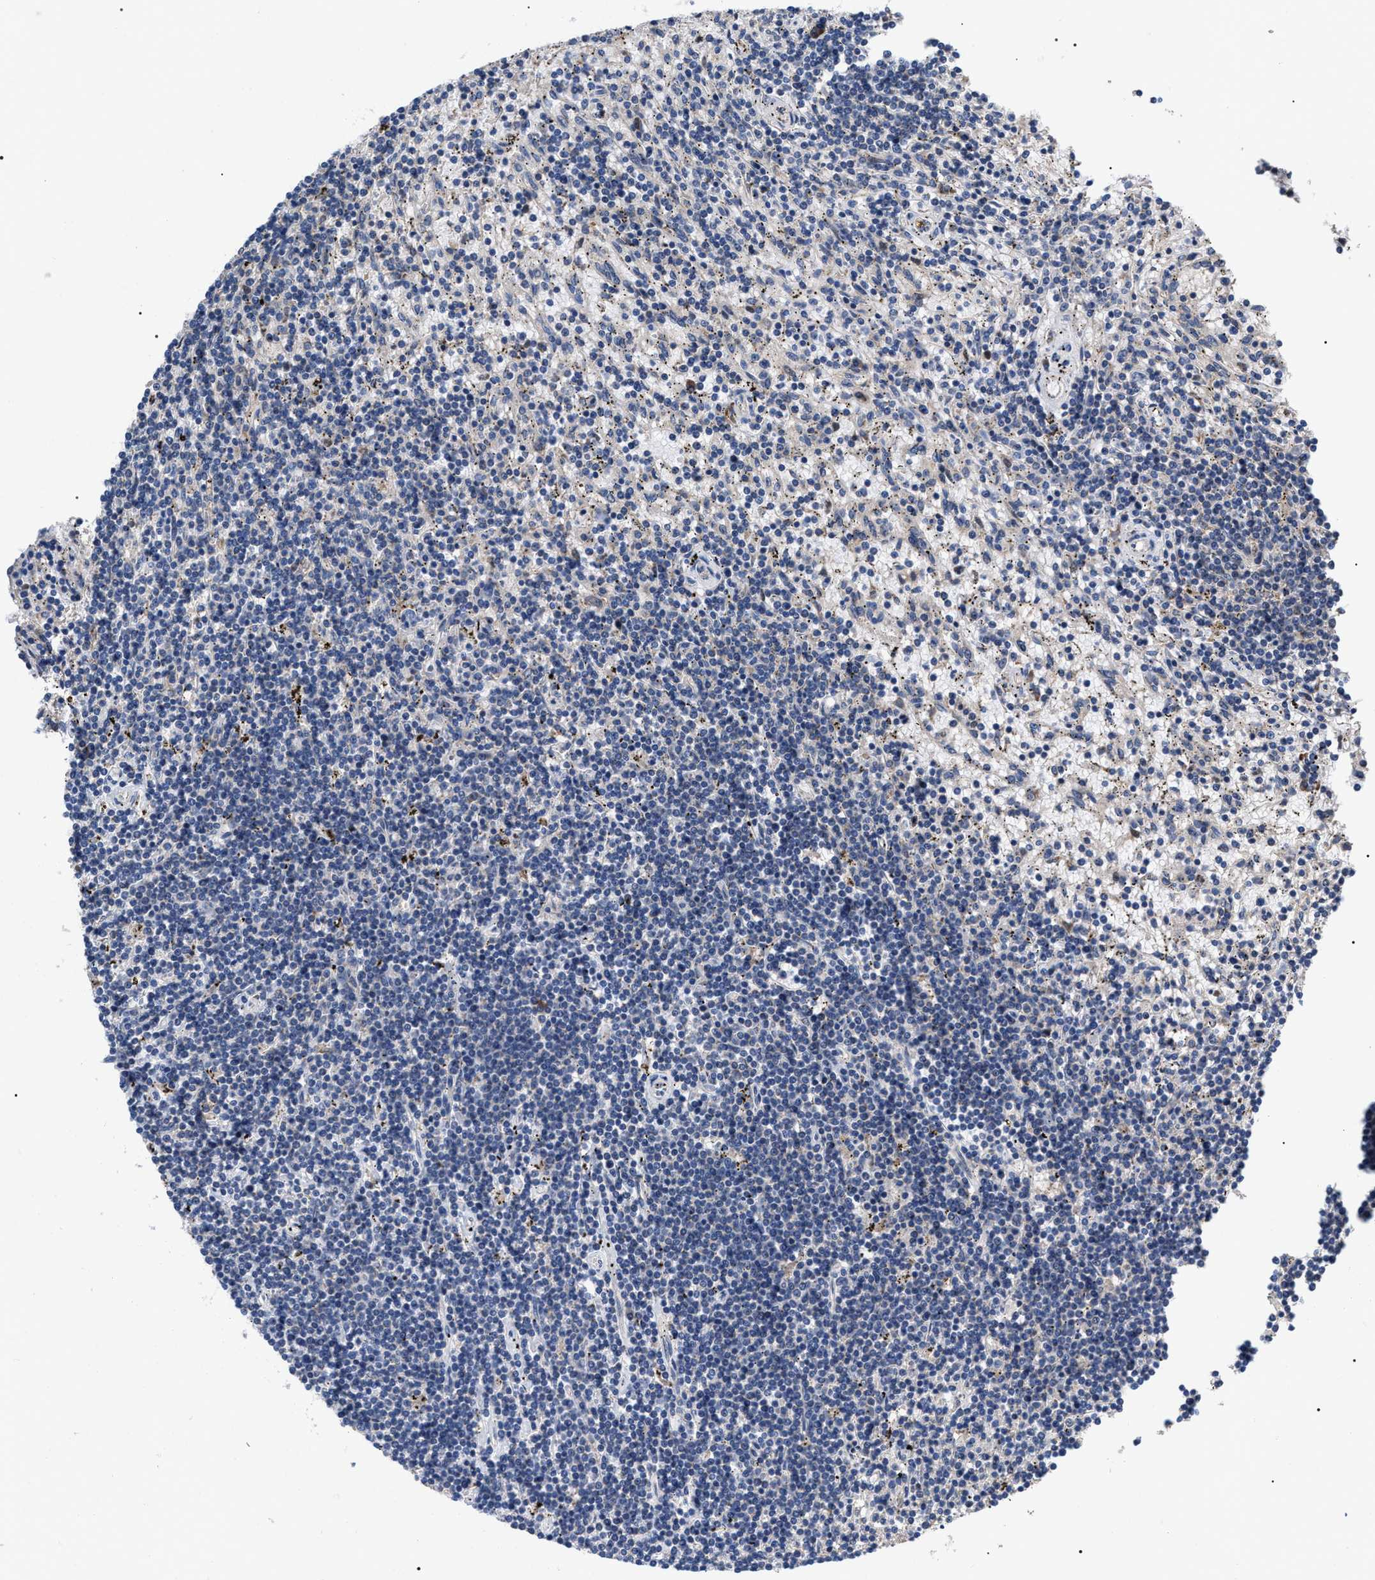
{"staining": {"intensity": "negative", "quantity": "none", "location": "none"}, "tissue": "lymphoma", "cell_type": "Tumor cells", "image_type": "cancer", "snomed": [{"axis": "morphology", "description": "Malignant lymphoma, non-Hodgkin's type, Low grade"}, {"axis": "topography", "description": "Spleen"}], "caption": "Lymphoma stained for a protein using IHC displays no staining tumor cells.", "gene": "MACC1", "patient": {"sex": "male", "age": 76}}